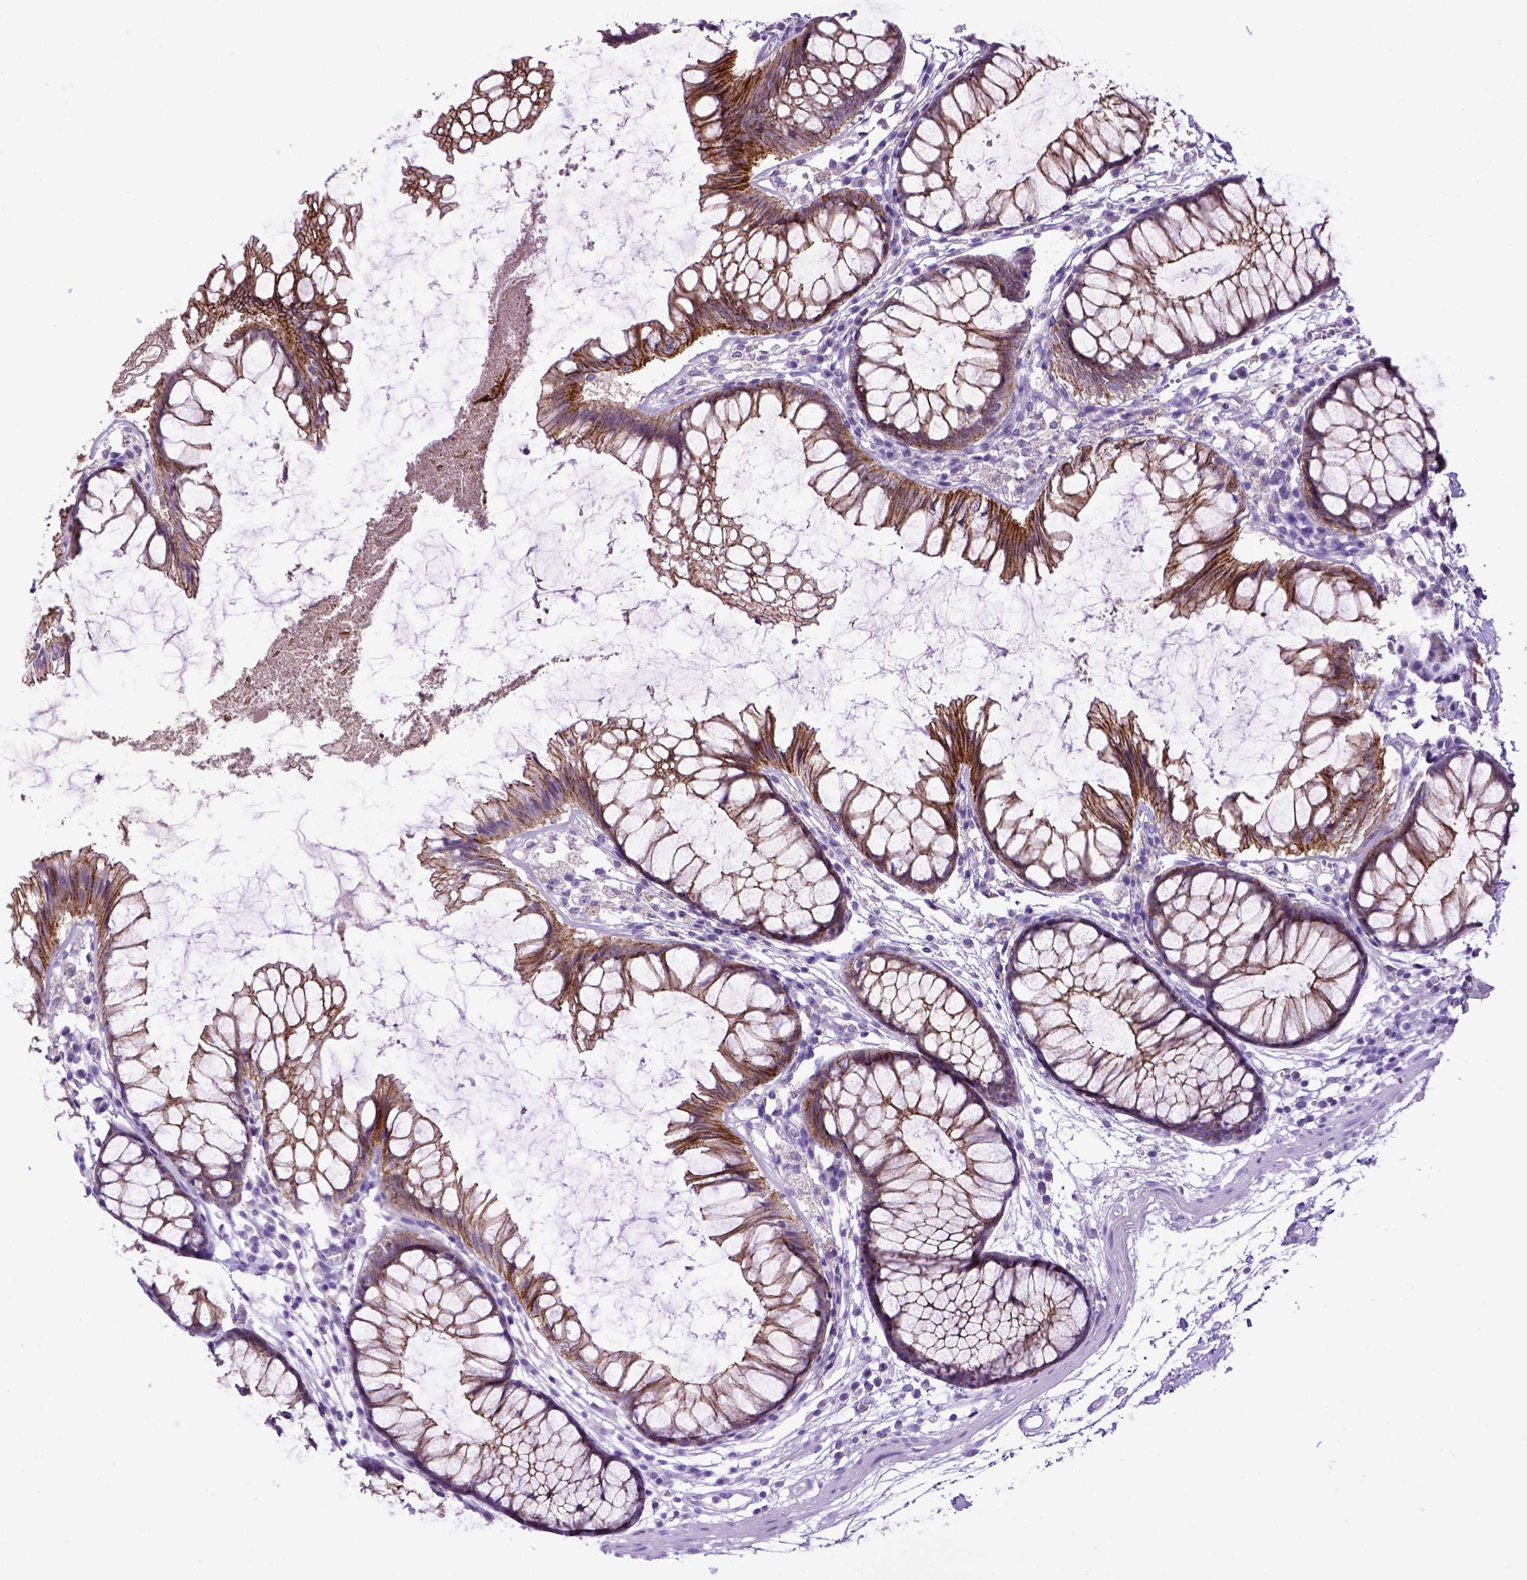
{"staining": {"intensity": "negative", "quantity": "none", "location": "none"}, "tissue": "colon", "cell_type": "Endothelial cells", "image_type": "normal", "snomed": [{"axis": "morphology", "description": "Normal tissue, NOS"}, {"axis": "morphology", "description": "Adenocarcinoma, NOS"}, {"axis": "topography", "description": "Colon"}], "caption": "Human colon stained for a protein using immunohistochemistry (IHC) demonstrates no staining in endothelial cells.", "gene": "CDH1", "patient": {"sex": "male", "age": 65}}